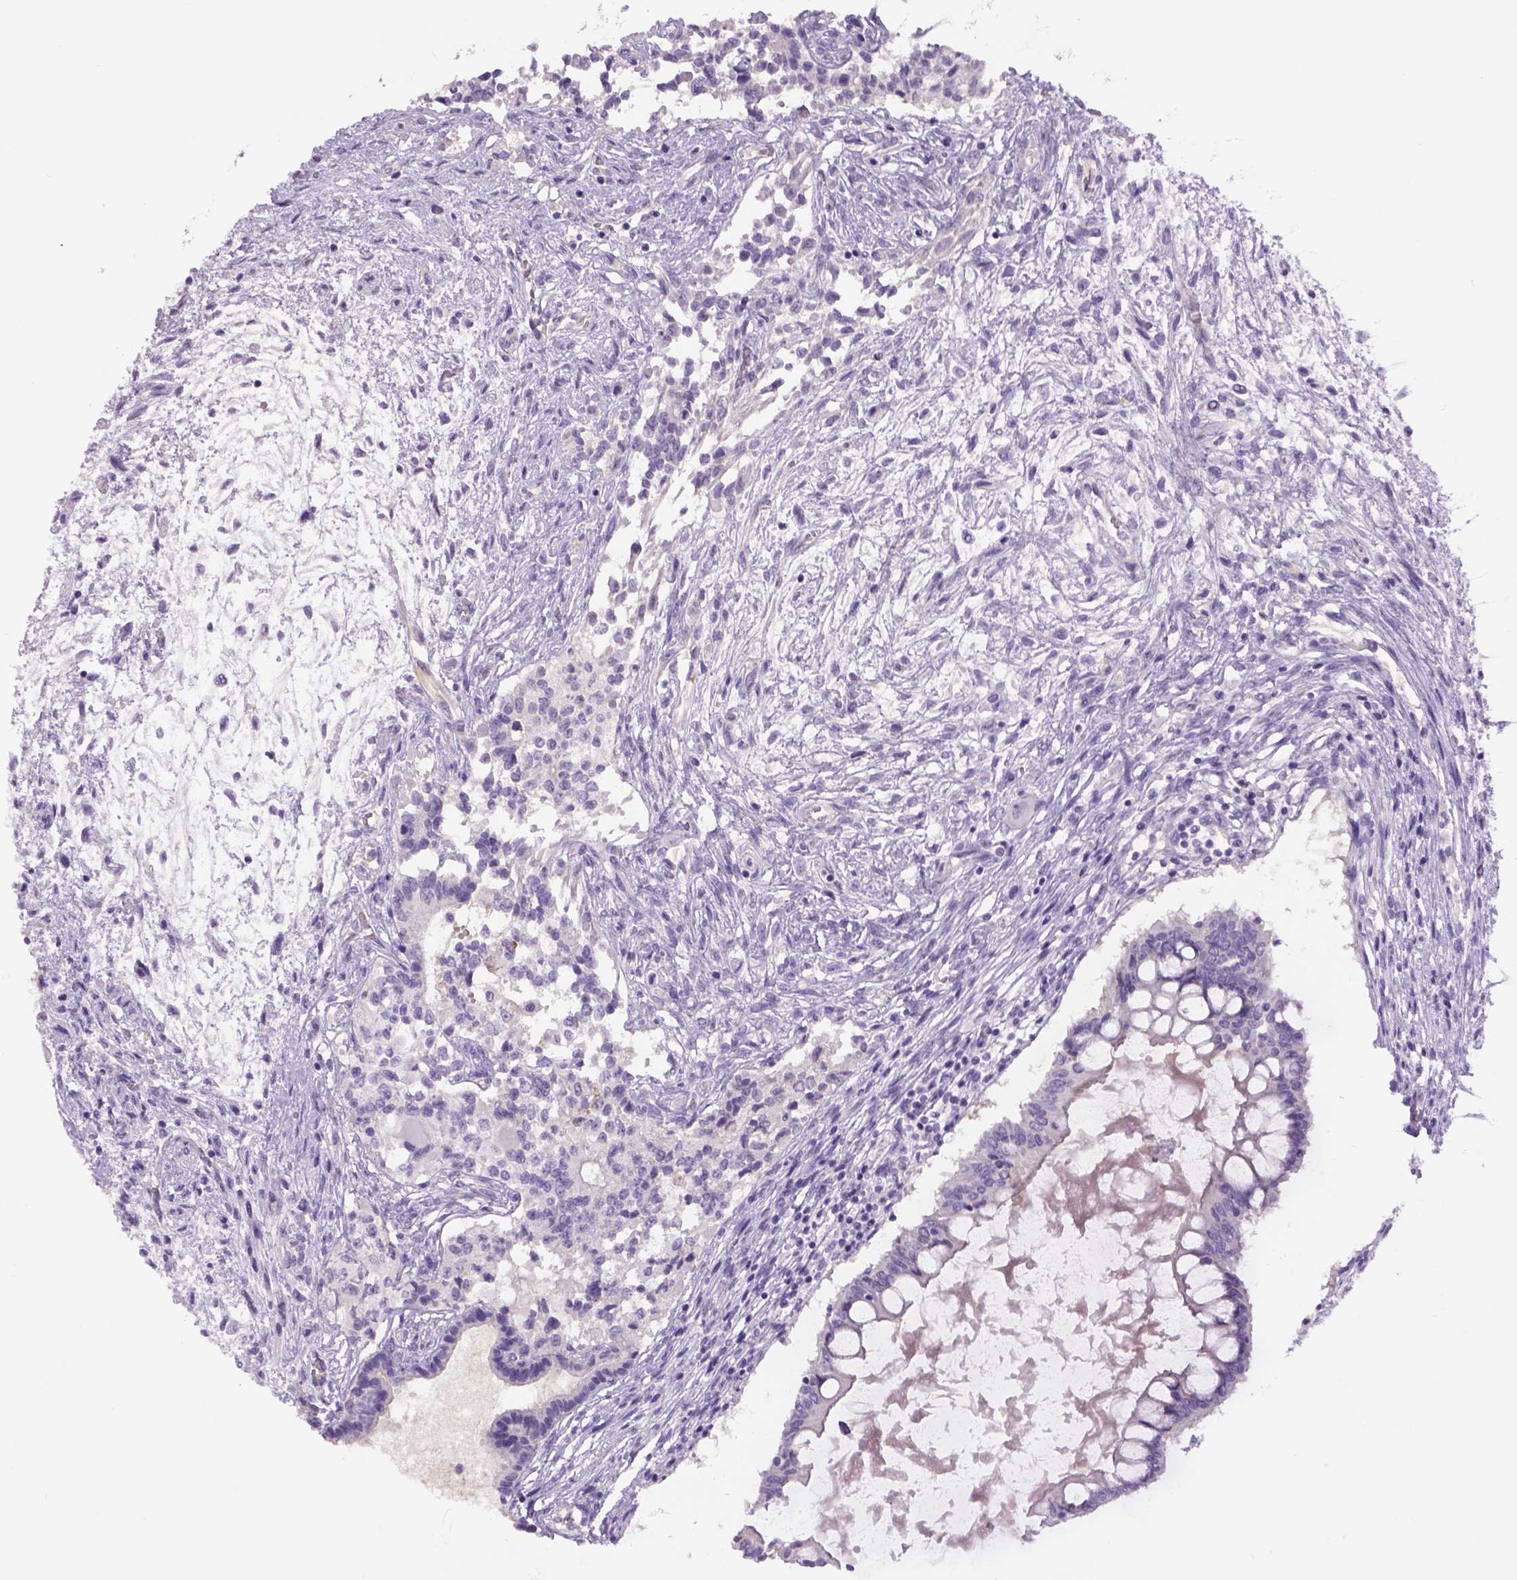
{"staining": {"intensity": "negative", "quantity": "none", "location": "none"}, "tissue": "testis cancer", "cell_type": "Tumor cells", "image_type": "cancer", "snomed": [{"axis": "morphology", "description": "Carcinoma, Embryonal, NOS"}, {"axis": "topography", "description": "Testis"}], "caption": "This is an immunohistochemistry photomicrograph of human testis cancer (embryonal carcinoma). There is no expression in tumor cells.", "gene": "DBH", "patient": {"sex": "male", "age": 37}}